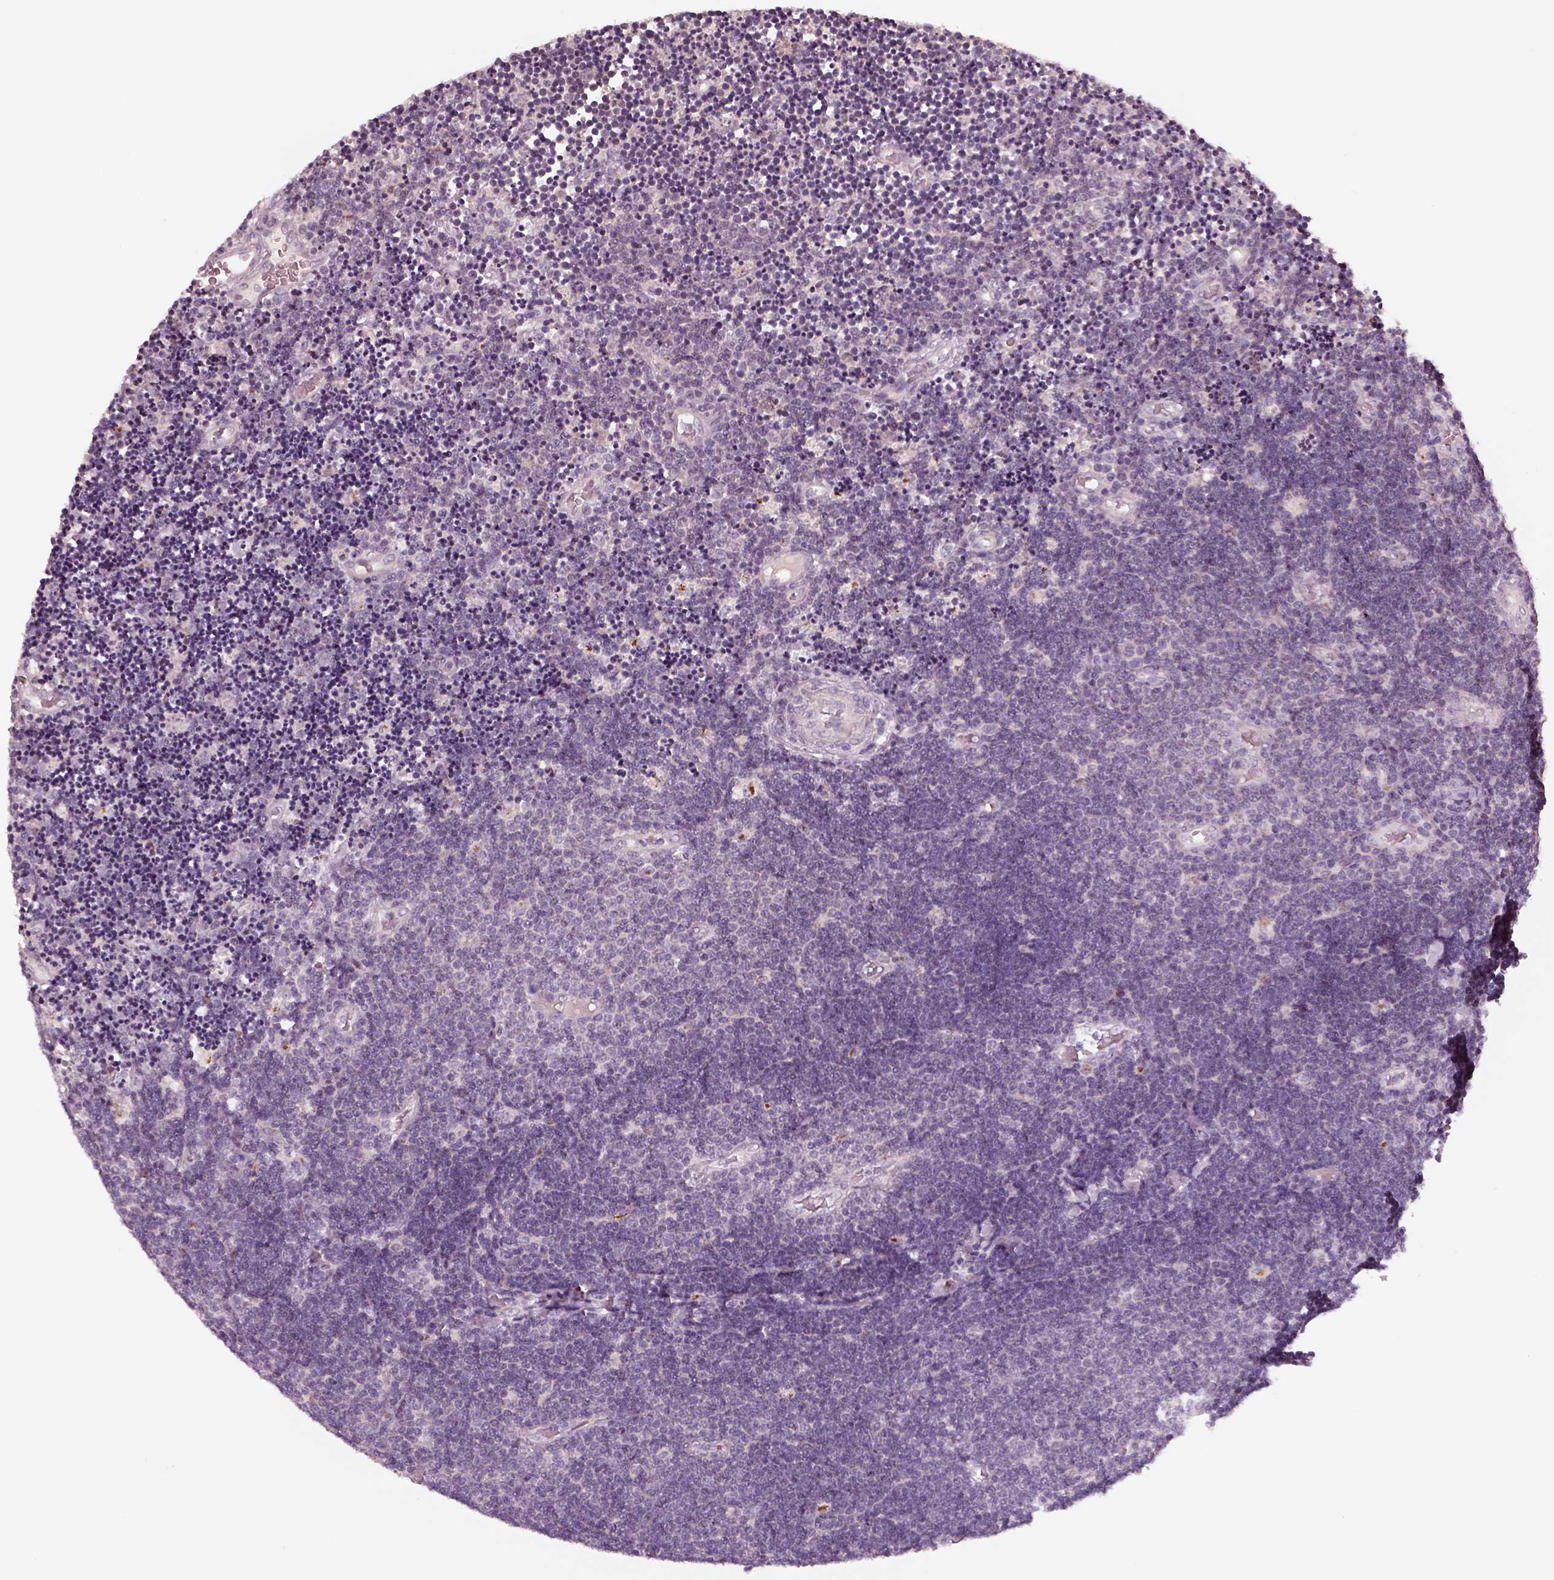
{"staining": {"intensity": "negative", "quantity": "none", "location": "none"}, "tissue": "lymphoma", "cell_type": "Tumor cells", "image_type": "cancer", "snomed": [{"axis": "morphology", "description": "Malignant lymphoma, non-Hodgkin's type, Low grade"}, {"axis": "topography", "description": "Brain"}], "caption": "An image of lymphoma stained for a protein demonstrates no brown staining in tumor cells.", "gene": "SDCBP2", "patient": {"sex": "female", "age": 66}}